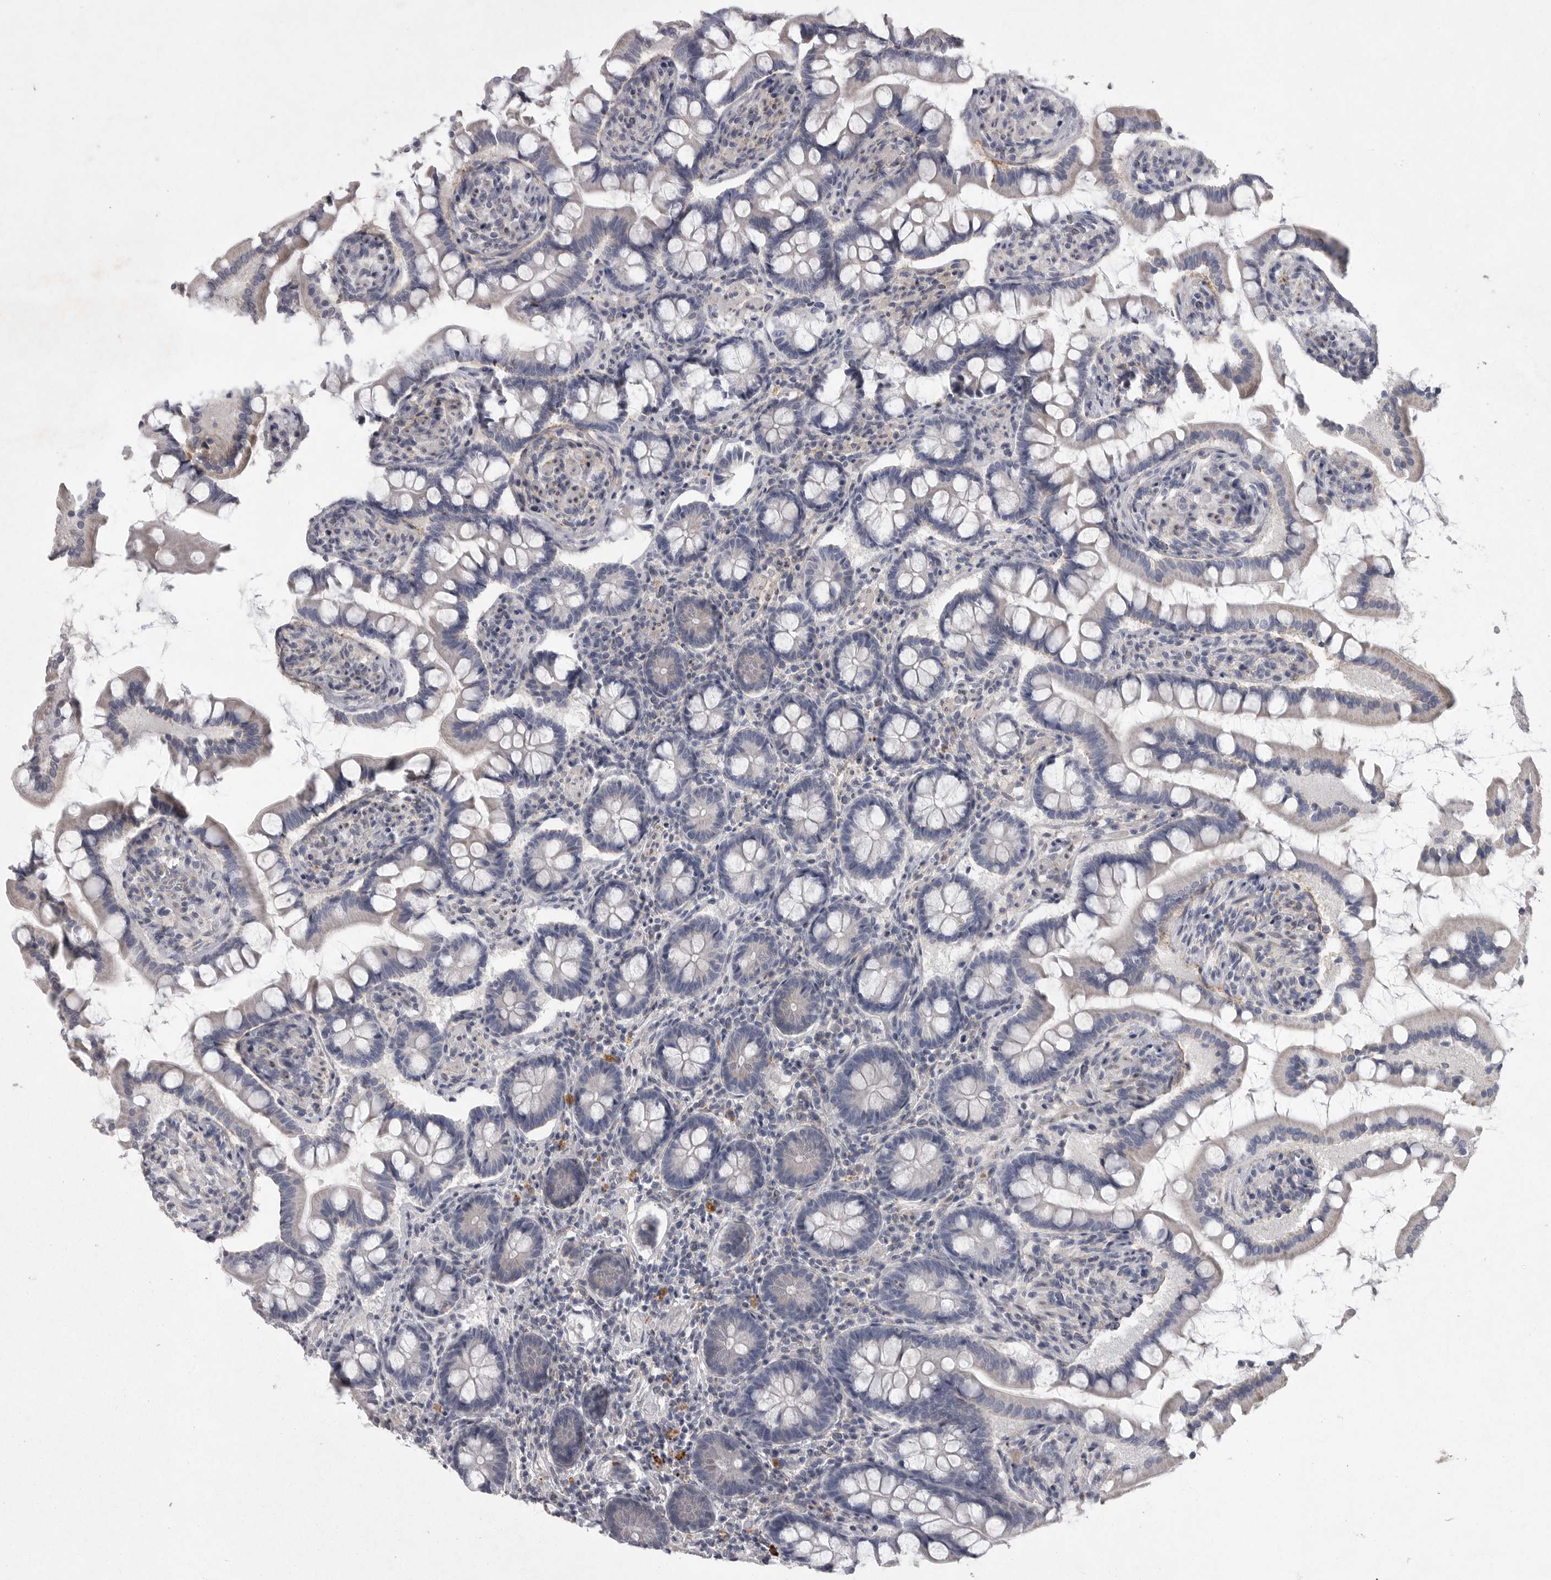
{"staining": {"intensity": "moderate", "quantity": "<25%", "location": "cytoplasmic/membranous"}, "tissue": "small intestine", "cell_type": "Glandular cells", "image_type": "normal", "snomed": [{"axis": "morphology", "description": "Normal tissue, NOS"}, {"axis": "topography", "description": "Small intestine"}], "caption": "Protein staining displays moderate cytoplasmic/membranous expression in about <25% of glandular cells in normal small intestine. The staining was performed using DAB to visualize the protein expression in brown, while the nuclei were stained in blue with hematoxylin (Magnification: 20x).", "gene": "CRP", "patient": {"sex": "male", "age": 41}}